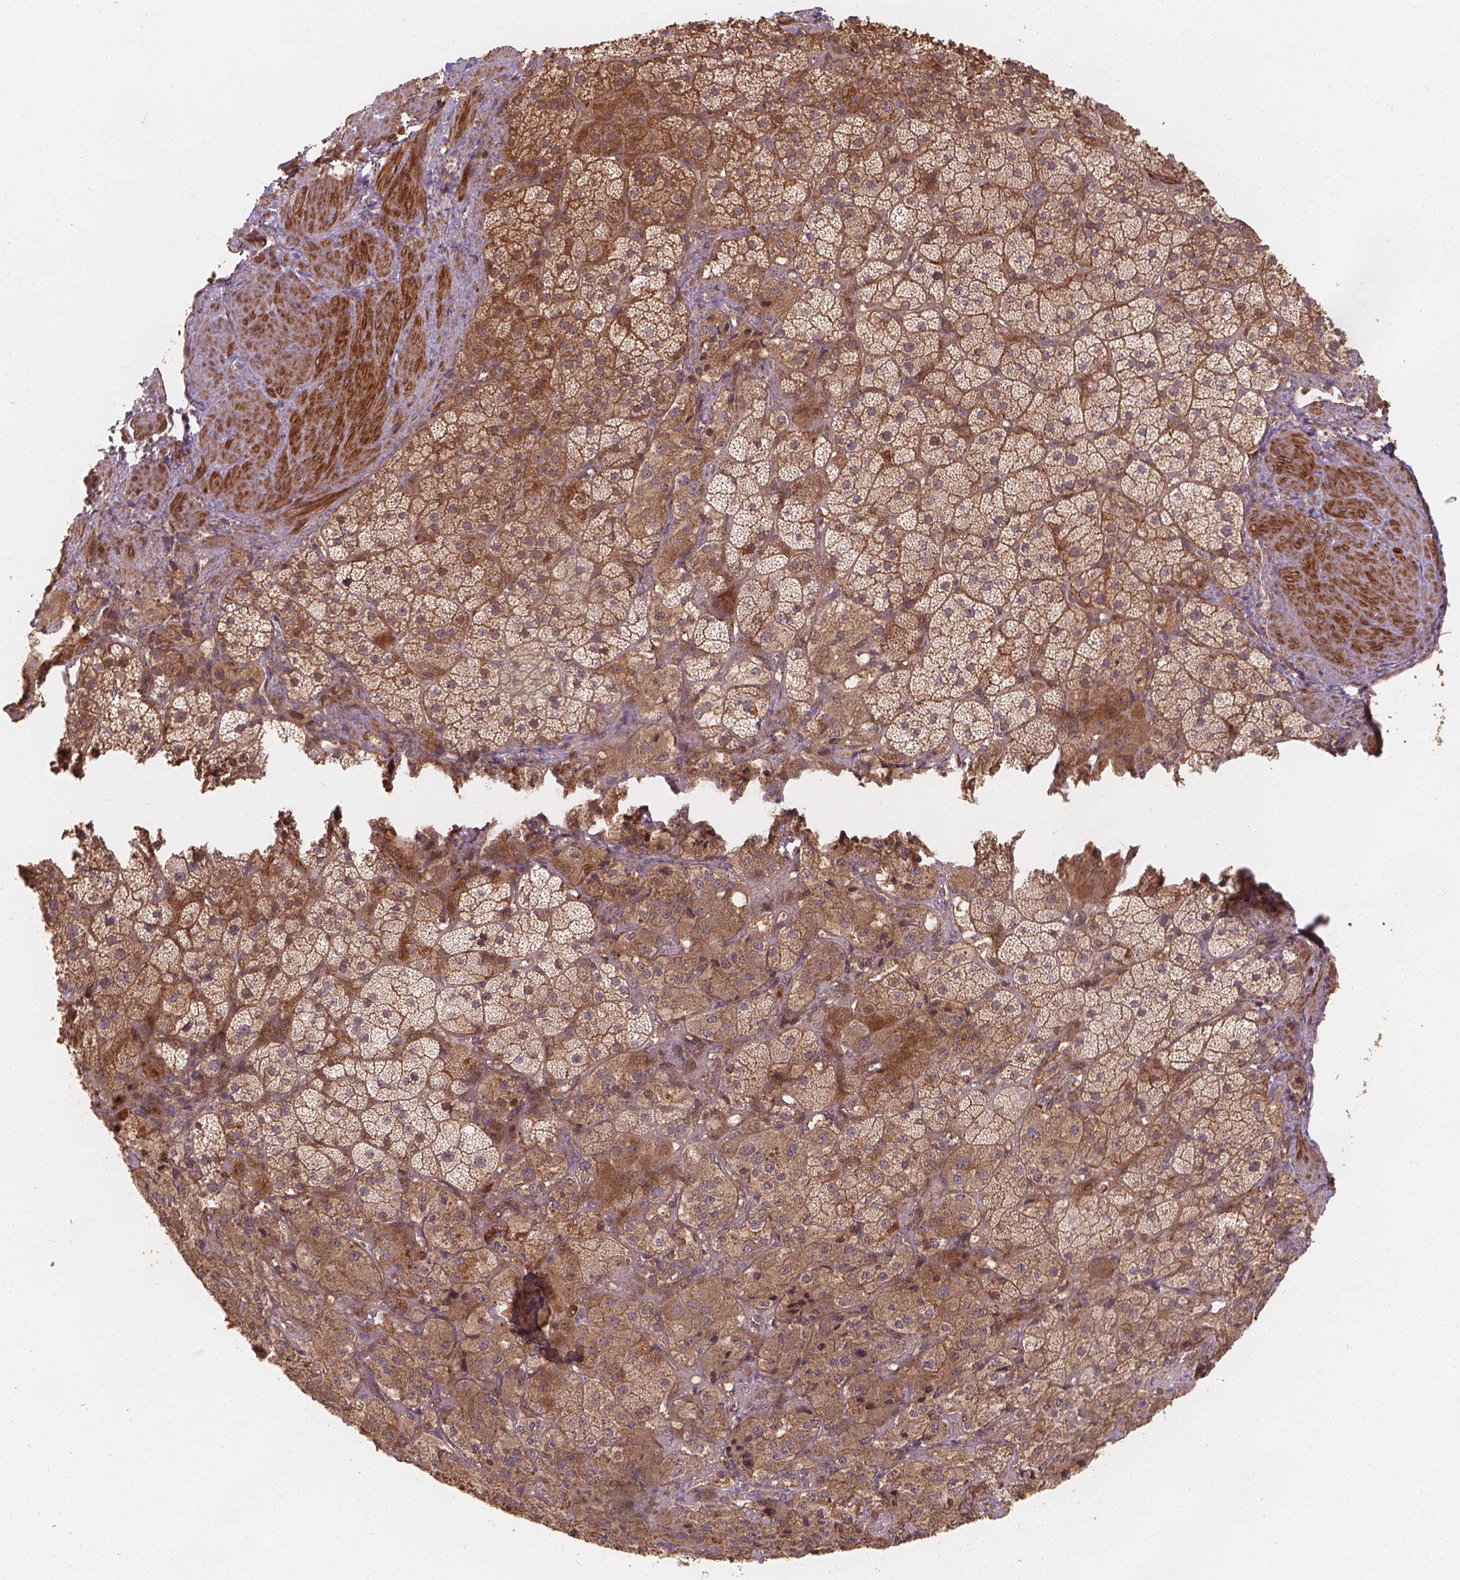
{"staining": {"intensity": "moderate", "quantity": ">75%", "location": "cytoplasmic/membranous"}, "tissue": "adrenal gland", "cell_type": "Glandular cells", "image_type": "normal", "snomed": [{"axis": "morphology", "description": "Normal tissue, NOS"}, {"axis": "topography", "description": "Adrenal gland"}], "caption": "High-magnification brightfield microscopy of benign adrenal gland stained with DAB (brown) and counterstained with hematoxylin (blue). glandular cells exhibit moderate cytoplasmic/membranous staining is identified in about>75% of cells.", "gene": "XPR1", "patient": {"sex": "male", "age": 57}}